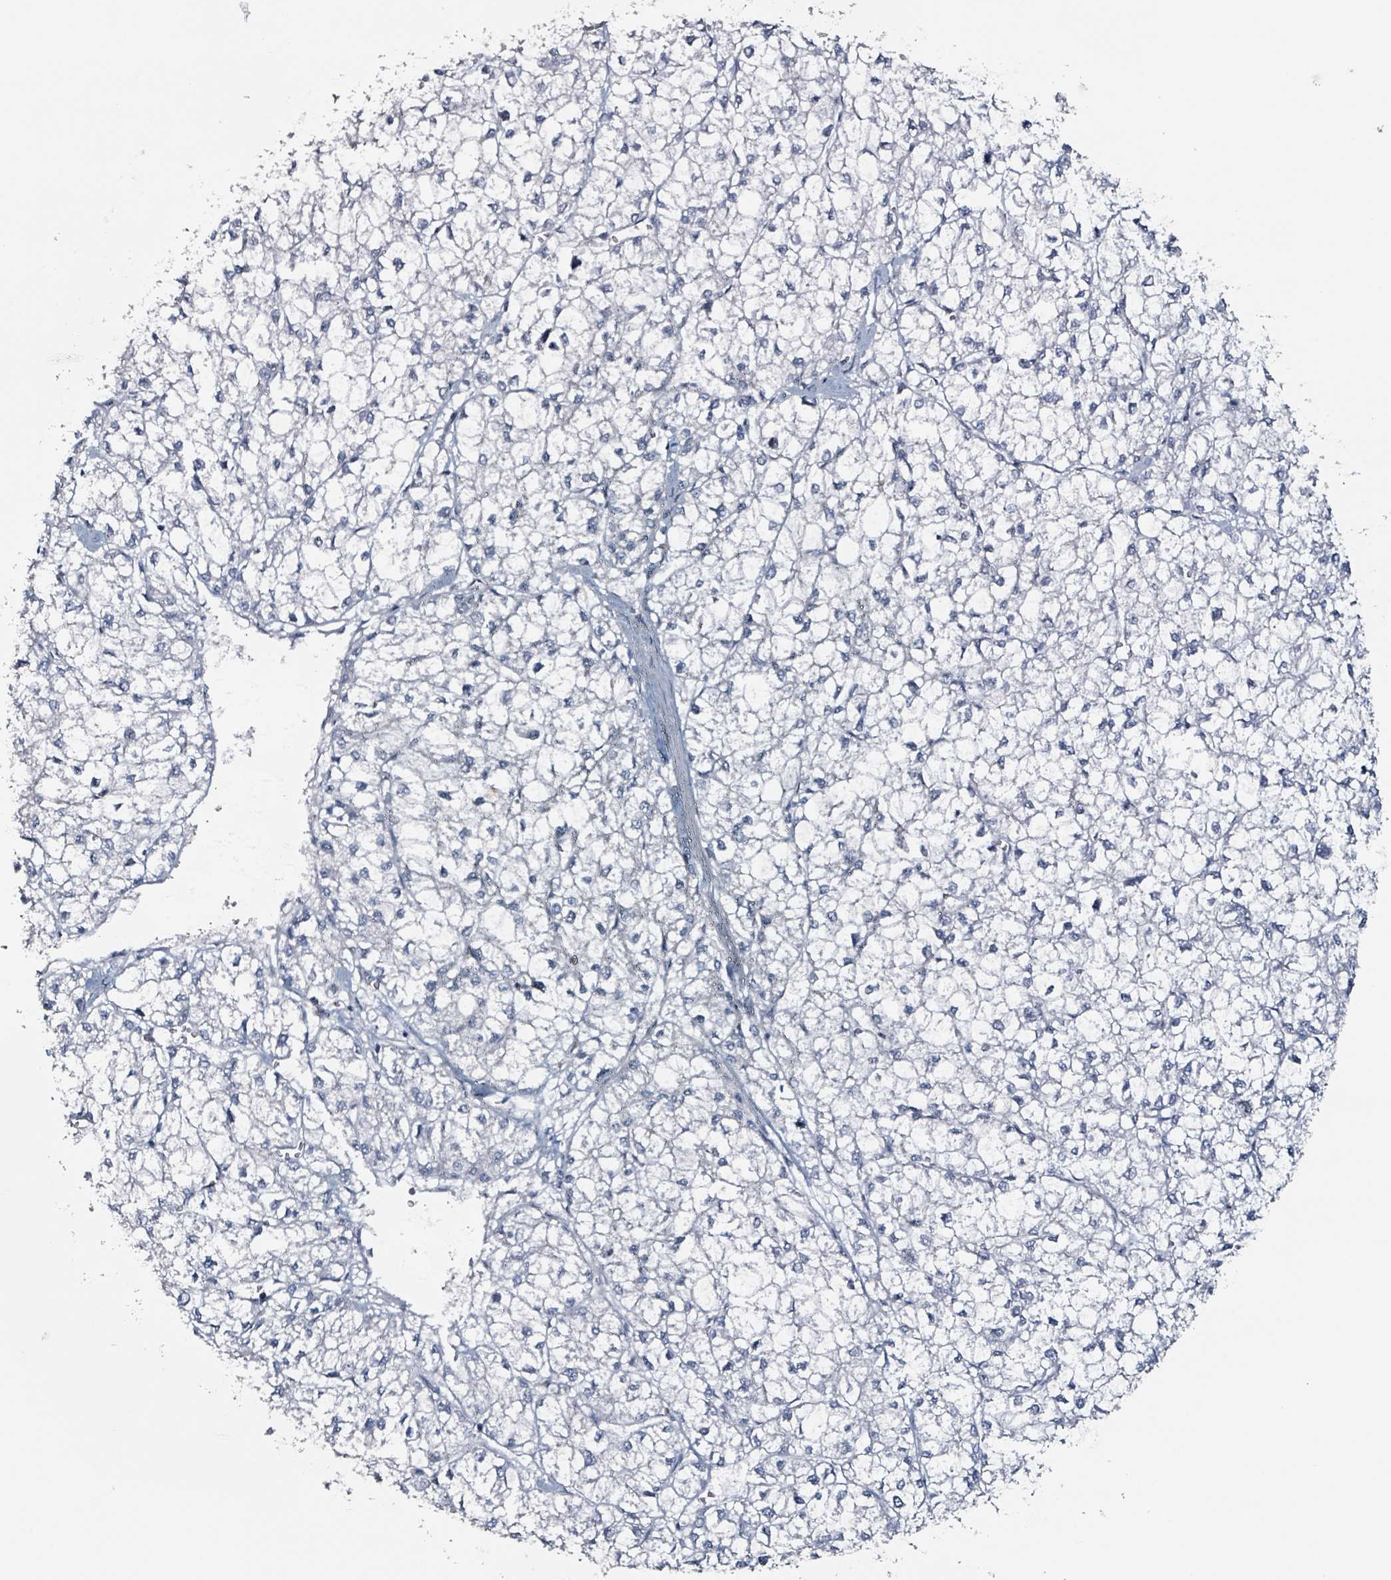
{"staining": {"intensity": "negative", "quantity": "none", "location": "none"}, "tissue": "liver cancer", "cell_type": "Tumor cells", "image_type": "cancer", "snomed": [{"axis": "morphology", "description": "Carcinoma, Hepatocellular, NOS"}, {"axis": "topography", "description": "Liver"}], "caption": "The micrograph reveals no staining of tumor cells in liver cancer. (Immunohistochemistry (ihc), brightfield microscopy, high magnification).", "gene": "CA9", "patient": {"sex": "female", "age": 43}}